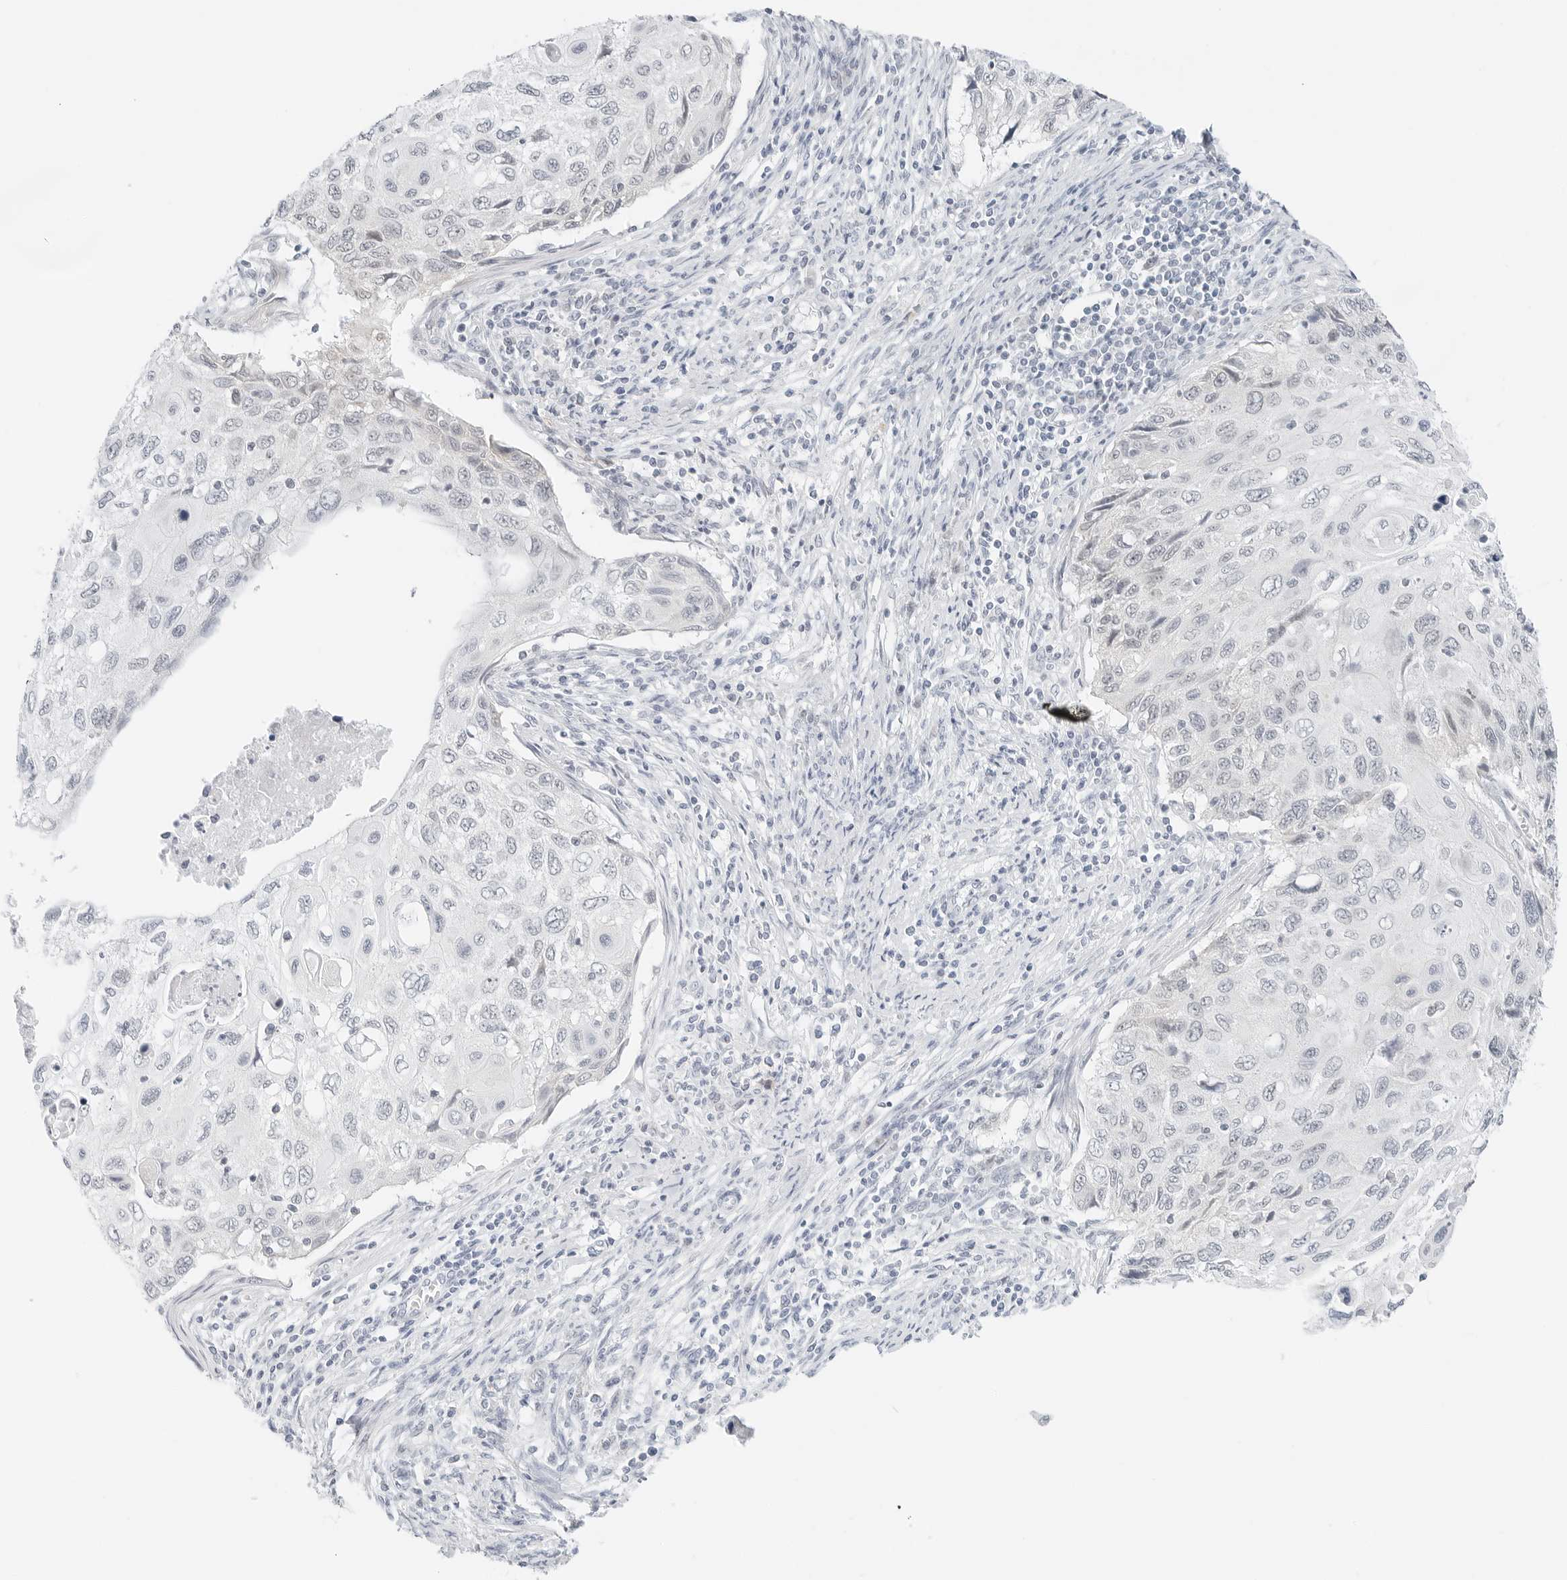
{"staining": {"intensity": "negative", "quantity": "none", "location": "none"}, "tissue": "cervical cancer", "cell_type": "Tumor cells", "image_type": "cancer", "snomed": [{"axis": "morphology", "description": "Squamous cell carcinoma, NOS"}, {"axis": "topography", "description": "Cervix"}], "caption": "Protein analysis of squamous cell carcinoma (cervical) displays no significant positivity in tumor cells.", "gene": "CCSAP", "patient": {"sex": "female", "age": 70}}